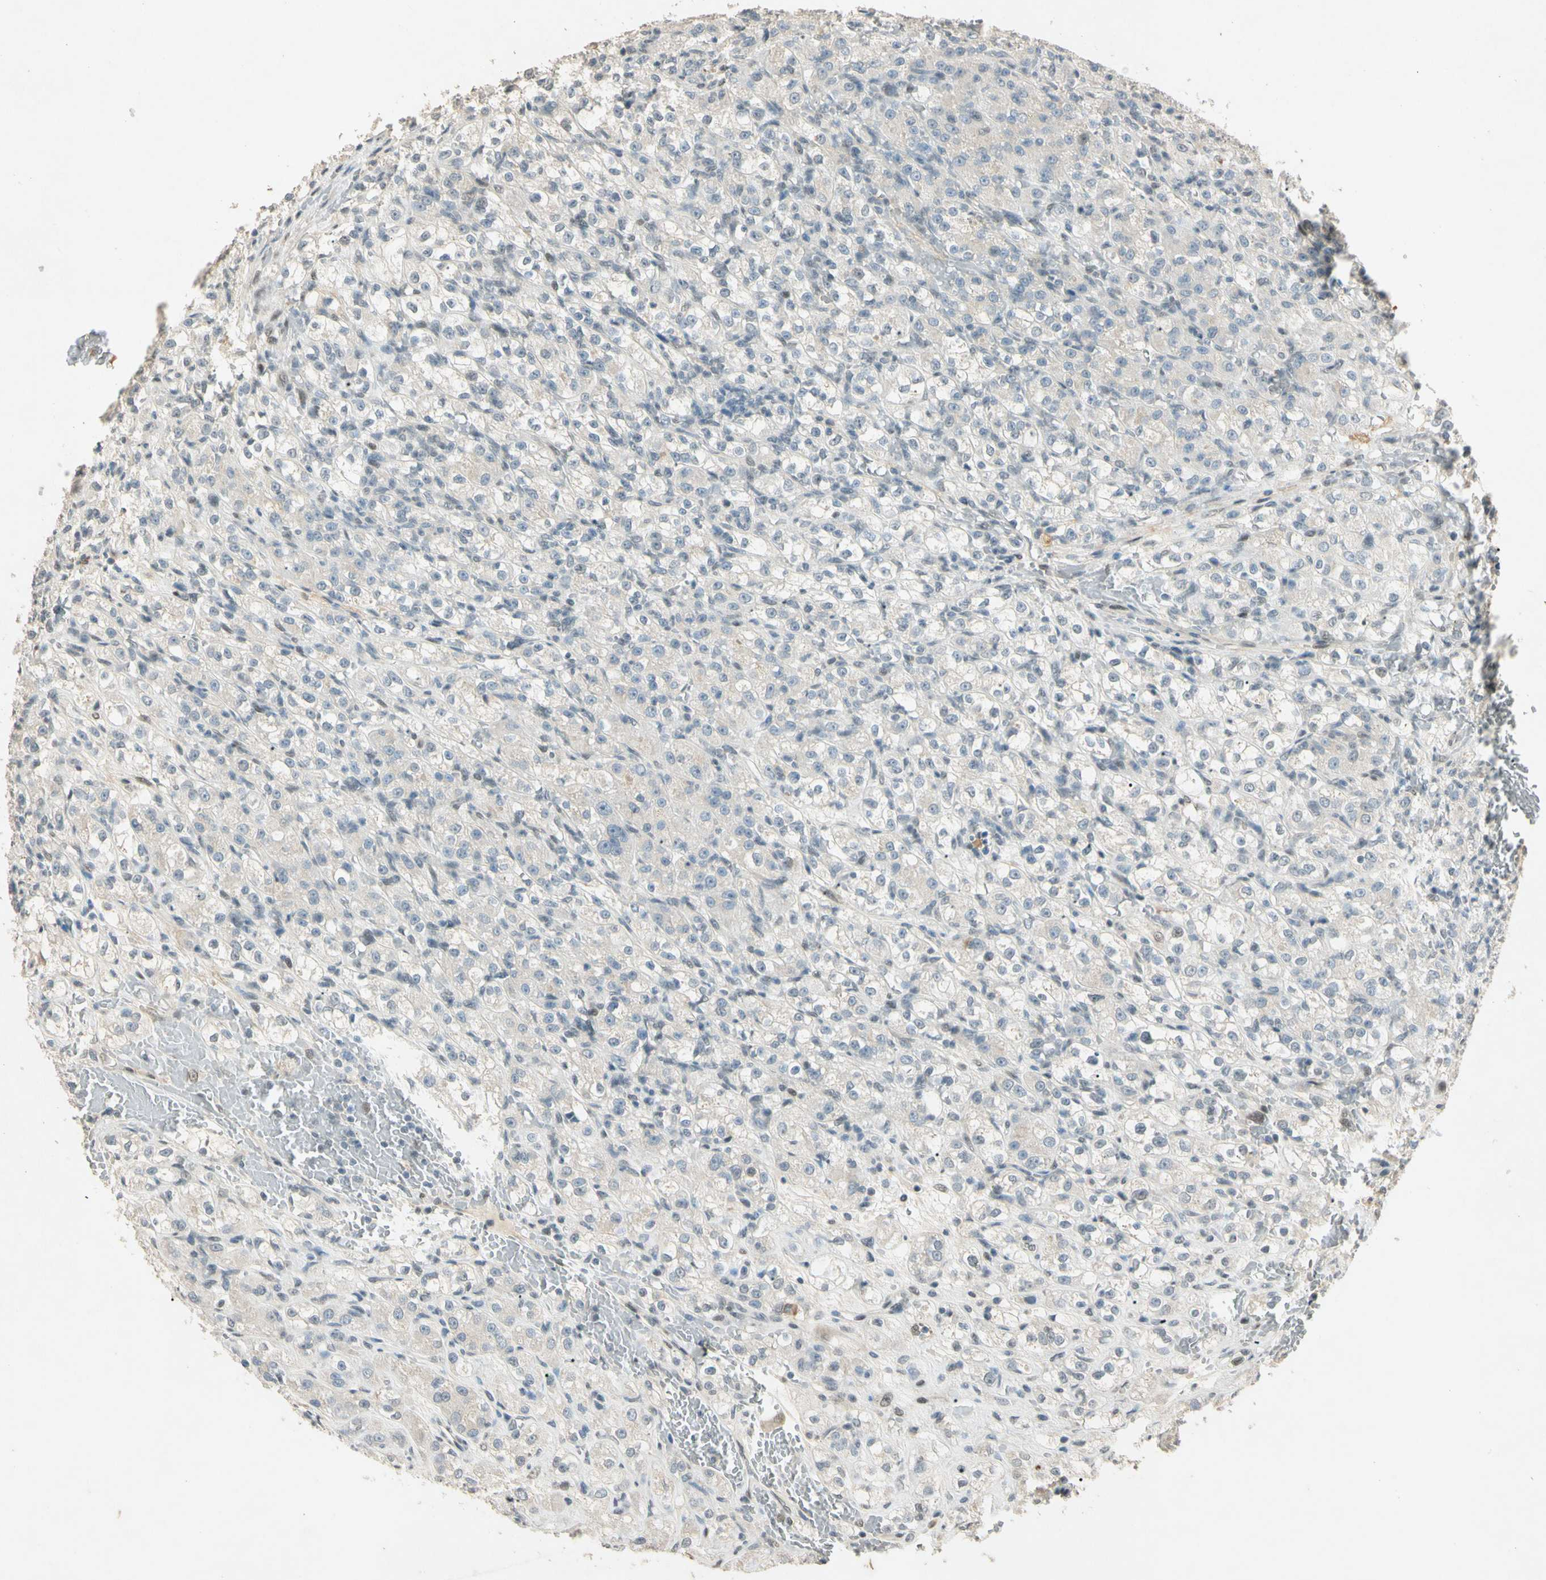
{"staining": {"intensity": "weak", "quantity": "25%-75%", "location": "cytoplasmic/membranous,nuclear"}, "tissue": "renal cancer", "cell_type": "Tumor cells", "image_type": "cancer", "snomed": [{"axis": "morphology", "description": "Normal tissue, NOS"}, {"axis": "morphology", "description": "Adenocarcinoma, NOS"}, {"axis": "topography", "description": "Kidney"}], "caption": "Immunohistochemistry (IHC) micrograph of renal adenocarcinoma stained for a protein (brown), which exhibits low levels of weak cytoplasmic/membranous and nuclear staining in about 25%-75% of tumor cells.", "gene": "ZBTB4", "patient": {"sex": "male", "age": 61}}